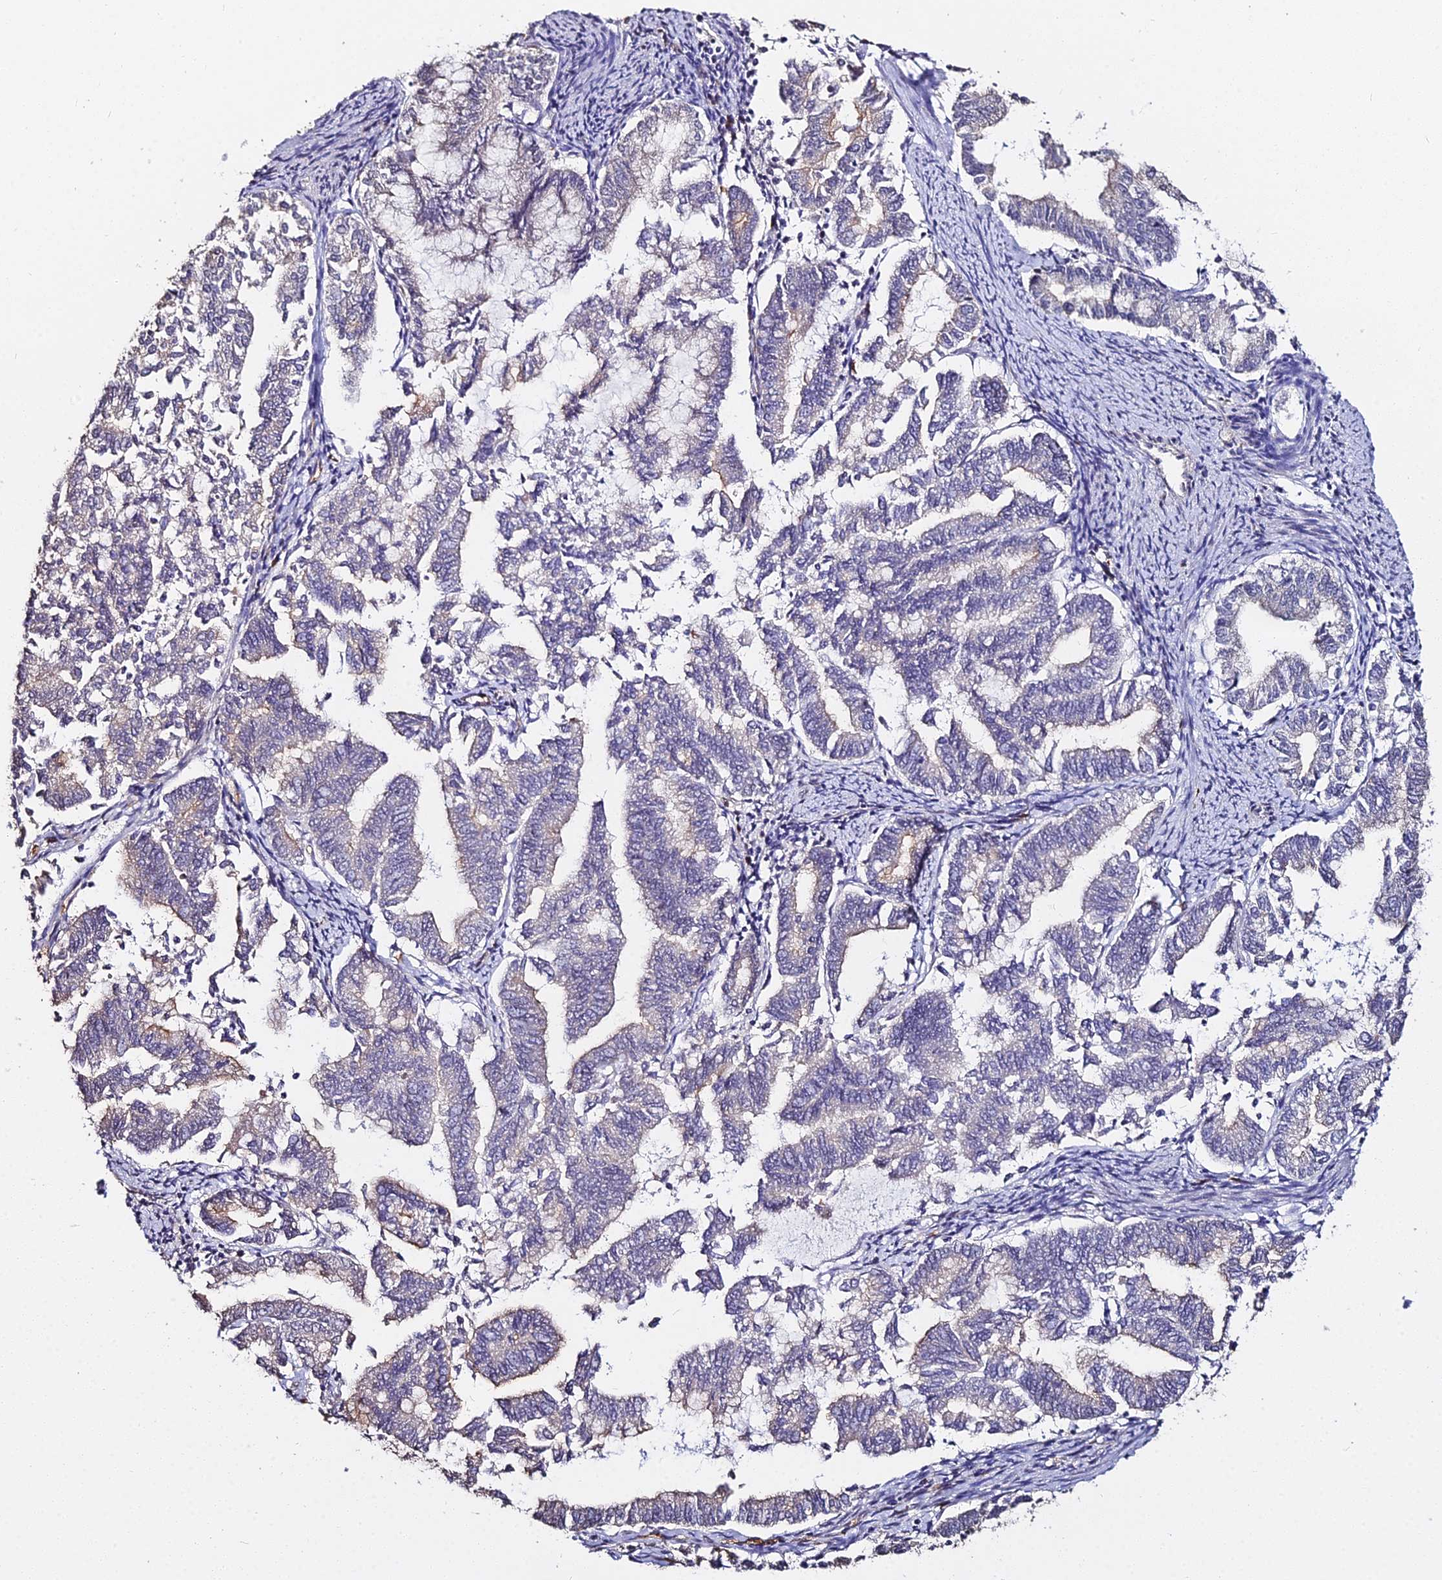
{"staining": {"intensity": "negative", "quantity": "none", "location": "none"}, "tissue": "endometrial cancer", "cell_type": "Tumor cells", "image_type": "cancer", "snomed": [{"axis": "morphology", "description": "Adenocarcinoma, NOS"}, {"axis": "topography", "description": "Endometrium"}], "caption": "DAB (3,3'-diaminobenzidine) immunohistochemical staining of adenocarcinoma (endometrial) shows no significant positivity in tumor cells.", "gene": "ZDBF2", "patient": {"sex": "female", "age": 79}}